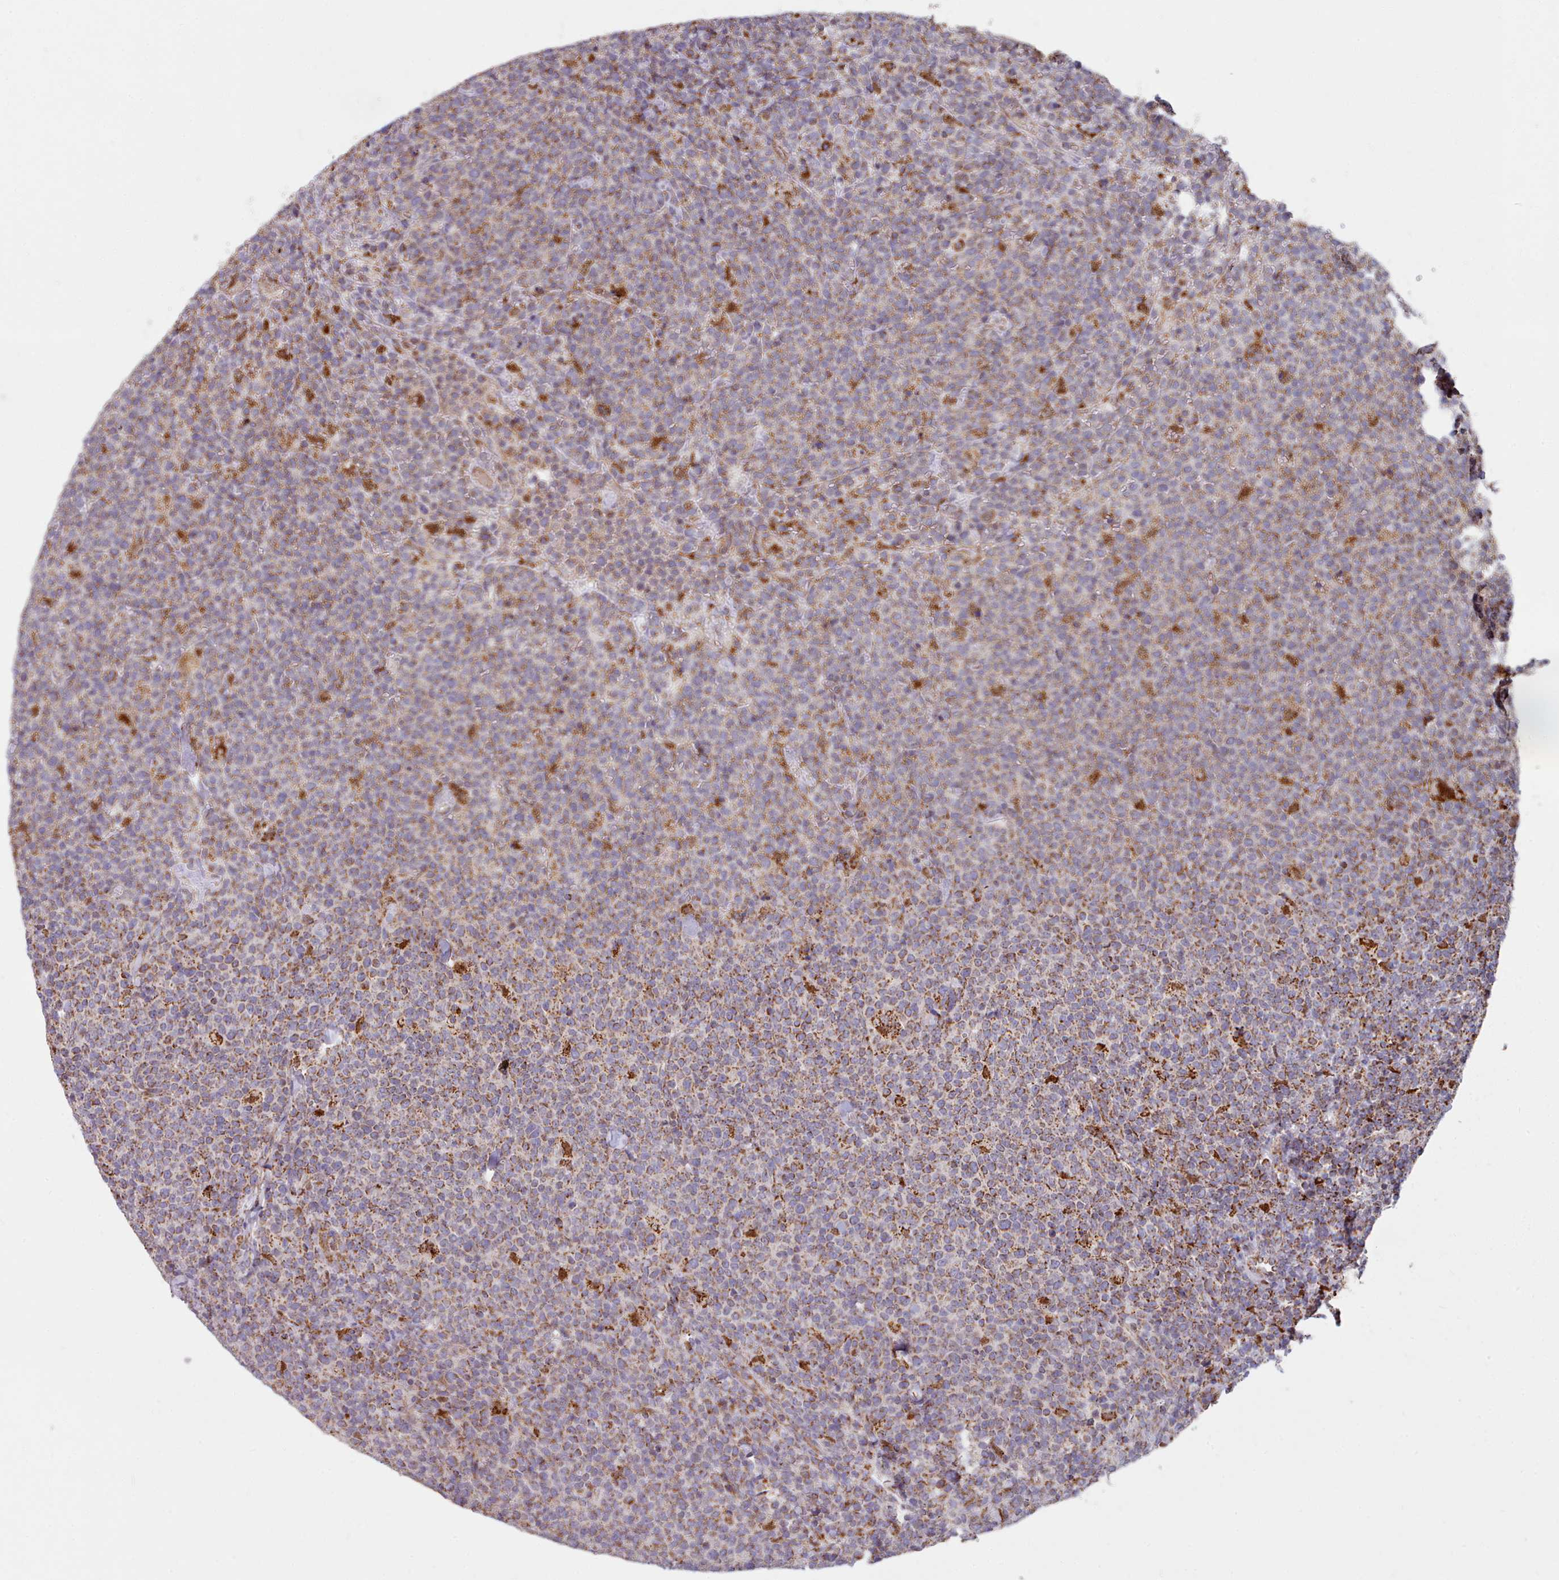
{"staining": {"intensity": "moderate", "quantity": ">75%", "location": "cytoplasmic/membranous"}, "tissue": "lymphoma", "cell_type": "Tumor cells", "image_type": "cancer", "snomed": [{"axis": "morphology", "description": "Malignant lymphoma, non-Hodgkin's type, High grade"}, {"axis": "topography", "description": "Lymph node"}], "caption": "The photomicrograph shows a brown stain indicating the presence of a protein in the cytoplasmic/membranous of tumor cells in high-grade malignant lymphoma, non-Hodgkin's type.", "gene": "HSDL2", "patient": {"sex": "male", "age": 61}}